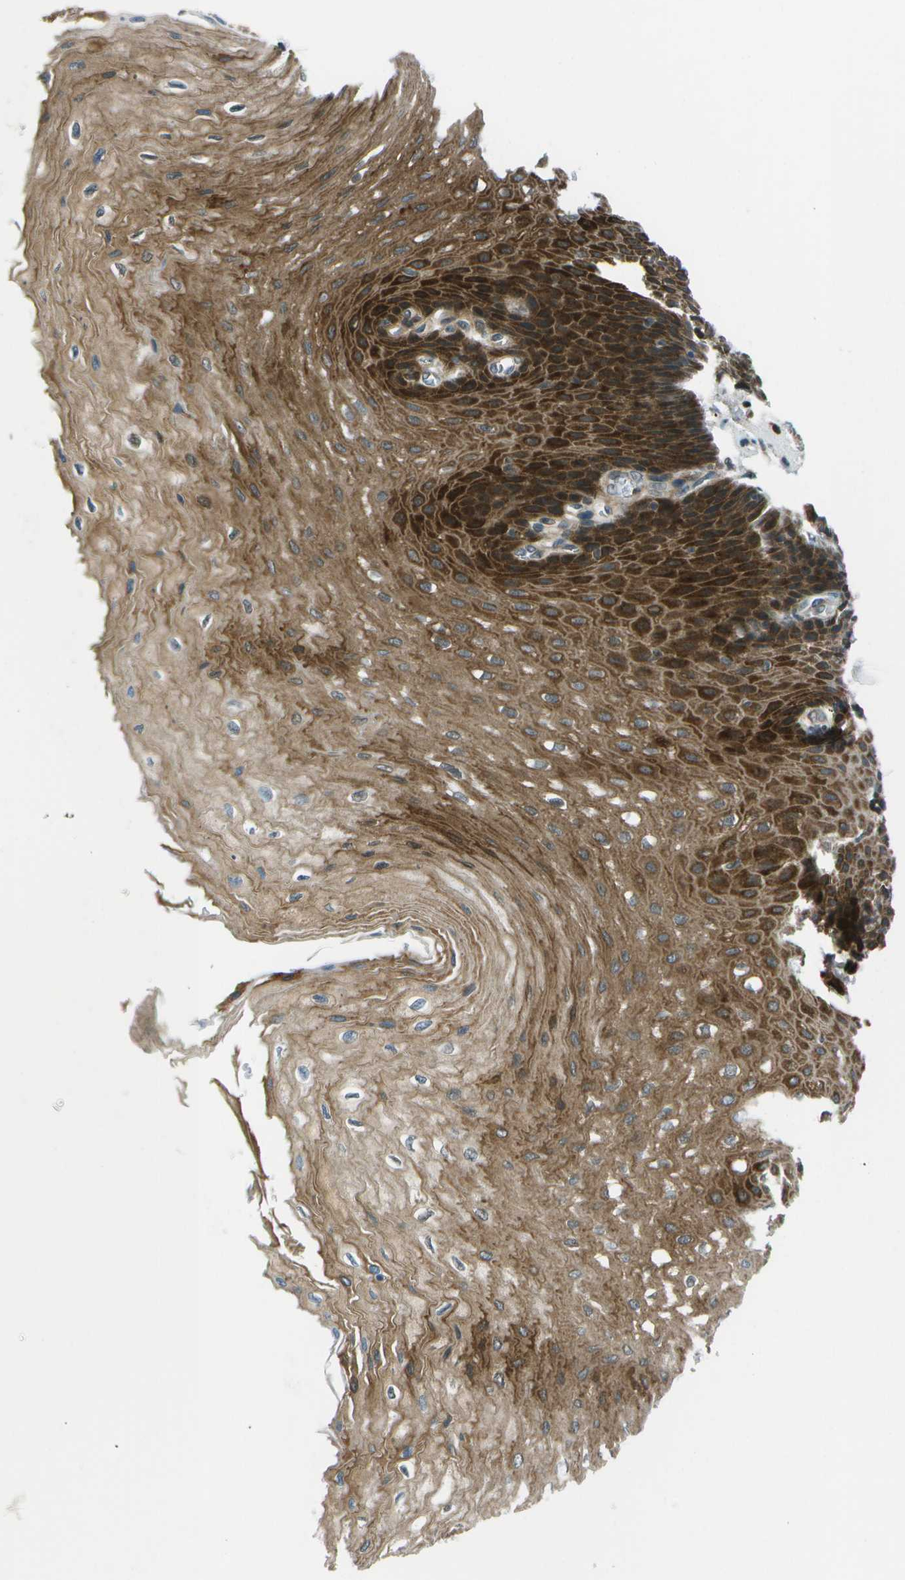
{"staining": {"intensity": "strong", "quantity": ">75%", "location": "cytoplasmic/membranous"}, "tissue": "esophagus", "cell_type": "Squamous epithelial cells", "image_type": "normal", "snomed": [{"axis": "morphology", "description": "Normal tissue, NOS"}, {"axis": "topography", "description": "Esophagus"}], "caption": "A brown stain shows strong cytoplasmic/membranous staining of a protein in squamous epithelial cells of normal human esophagus. Ihc stains the protein of interest in brown and the nuclei are stained blue.", "gene": "TMEM19", "patient": {"sex": "female", "age": 72}}